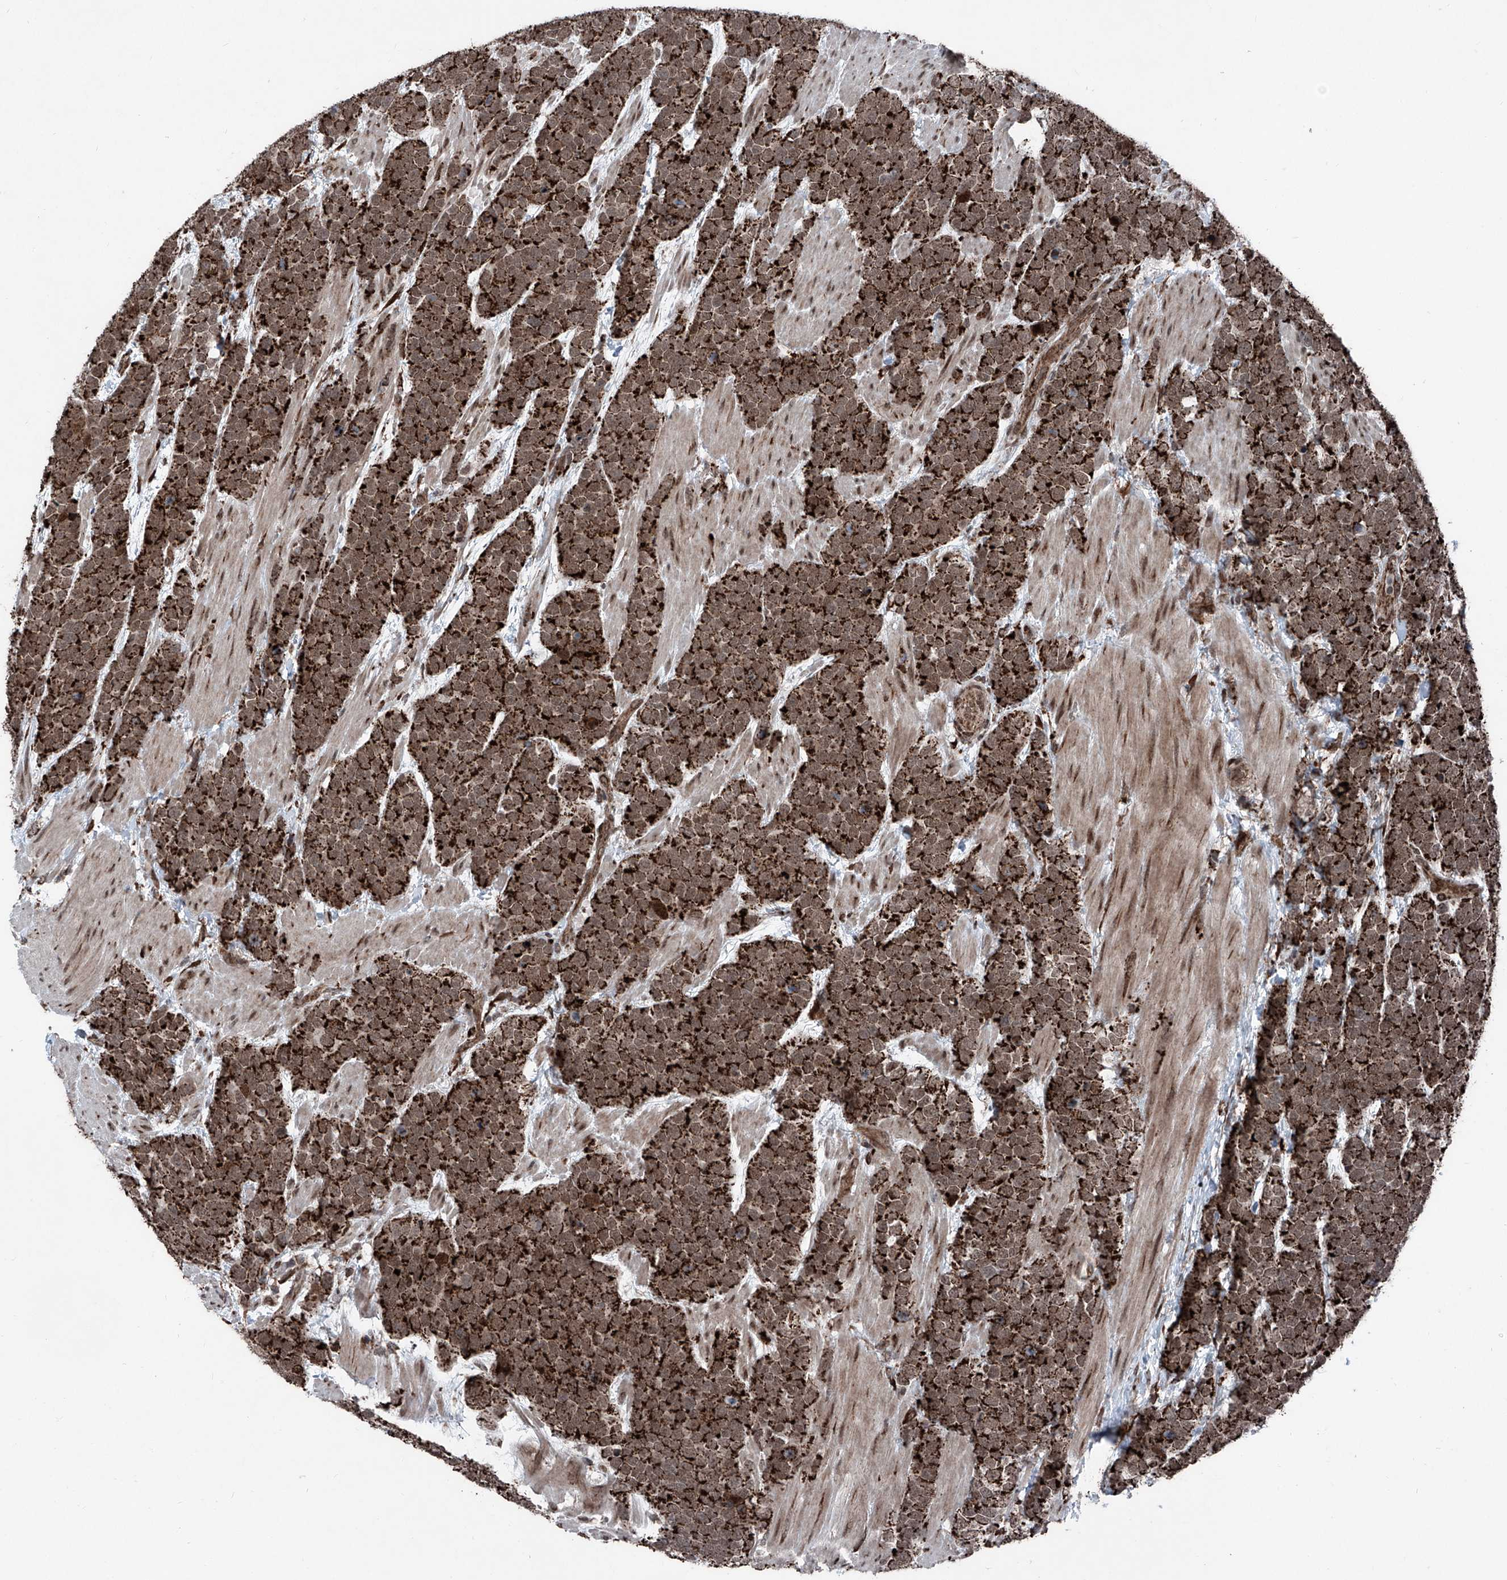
{"staining": {"intensity": "strong", "quantity": ">75%", "location": "cytoplasmic/membranous"}, "tissue": "urothelial cancer", "cell_type": "Tumor cells", "image_type": "cancer", "snomed": [{"axis": "morphology", "description": "Urothelial carcinoma, High grade"}, {"axis": "topography", "description": "Urinary bladder"}], "caption": "This histopathology image reveals IHC staining of human high-grade urothelial carcinoma, with high strong cytoplasmic/membranous staining in about >75% of tumor cells.", "gene": "COA7", "patient": {"sex": "female", "age": 82}}